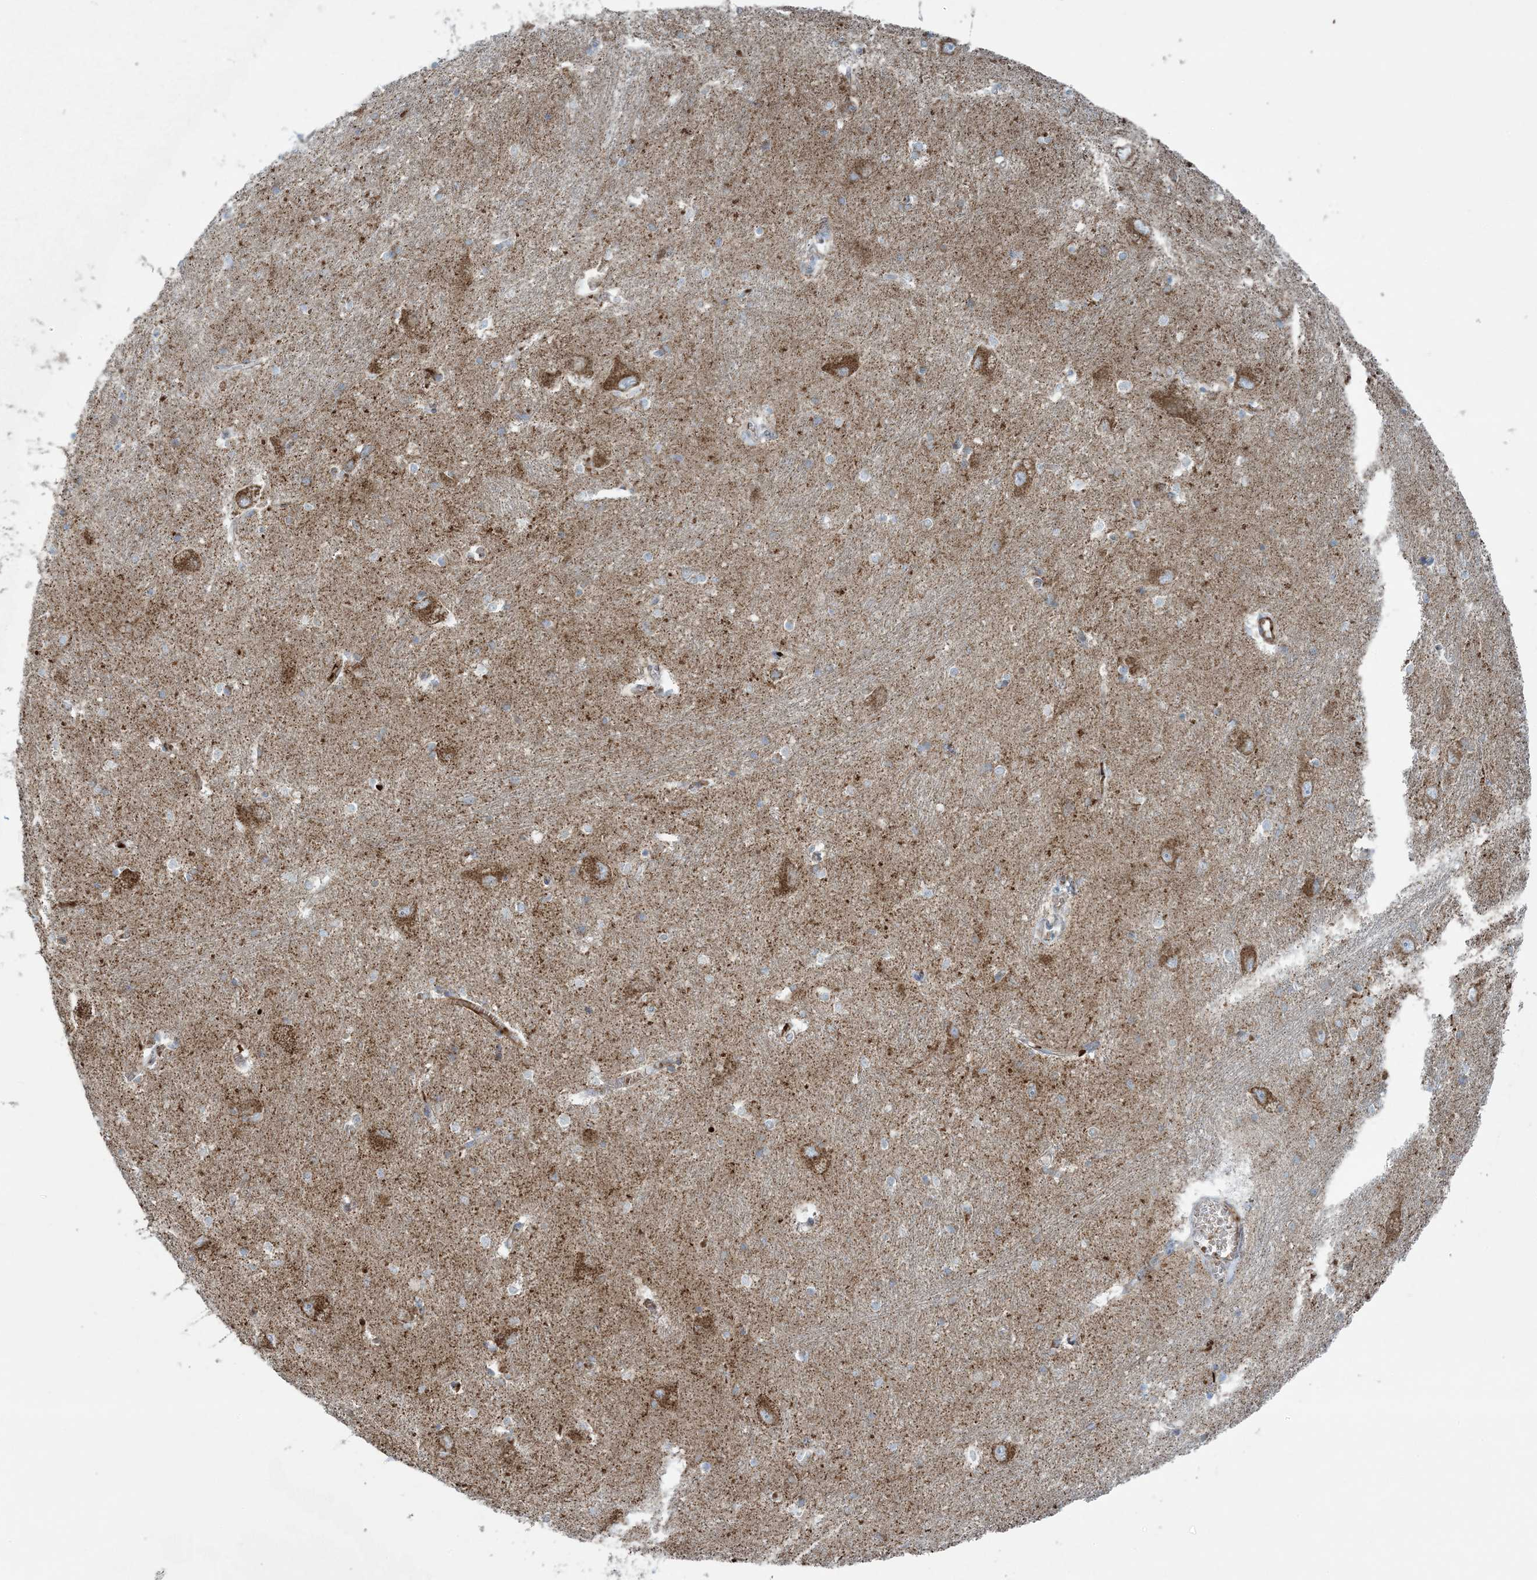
{"staining": {"intensity": "weak", "quantity": "<25%", "location": "cytoplasmic/membranous"}, "tissue": "caudate", "cell_type": "Glial cells", "image_type": "normal", "snomed": [{"axis": "morphology", "description": "Normal tissue, NOS"}, {"axis": "topography", "description": "Lateral ventricle wall"}], "caption": "The immunohistochemistry (IHC) micrograph has no significant expression in glial cells of caudate.", "gene": "PIK3R4", "patient": {"sex": "male", "age": 37}}